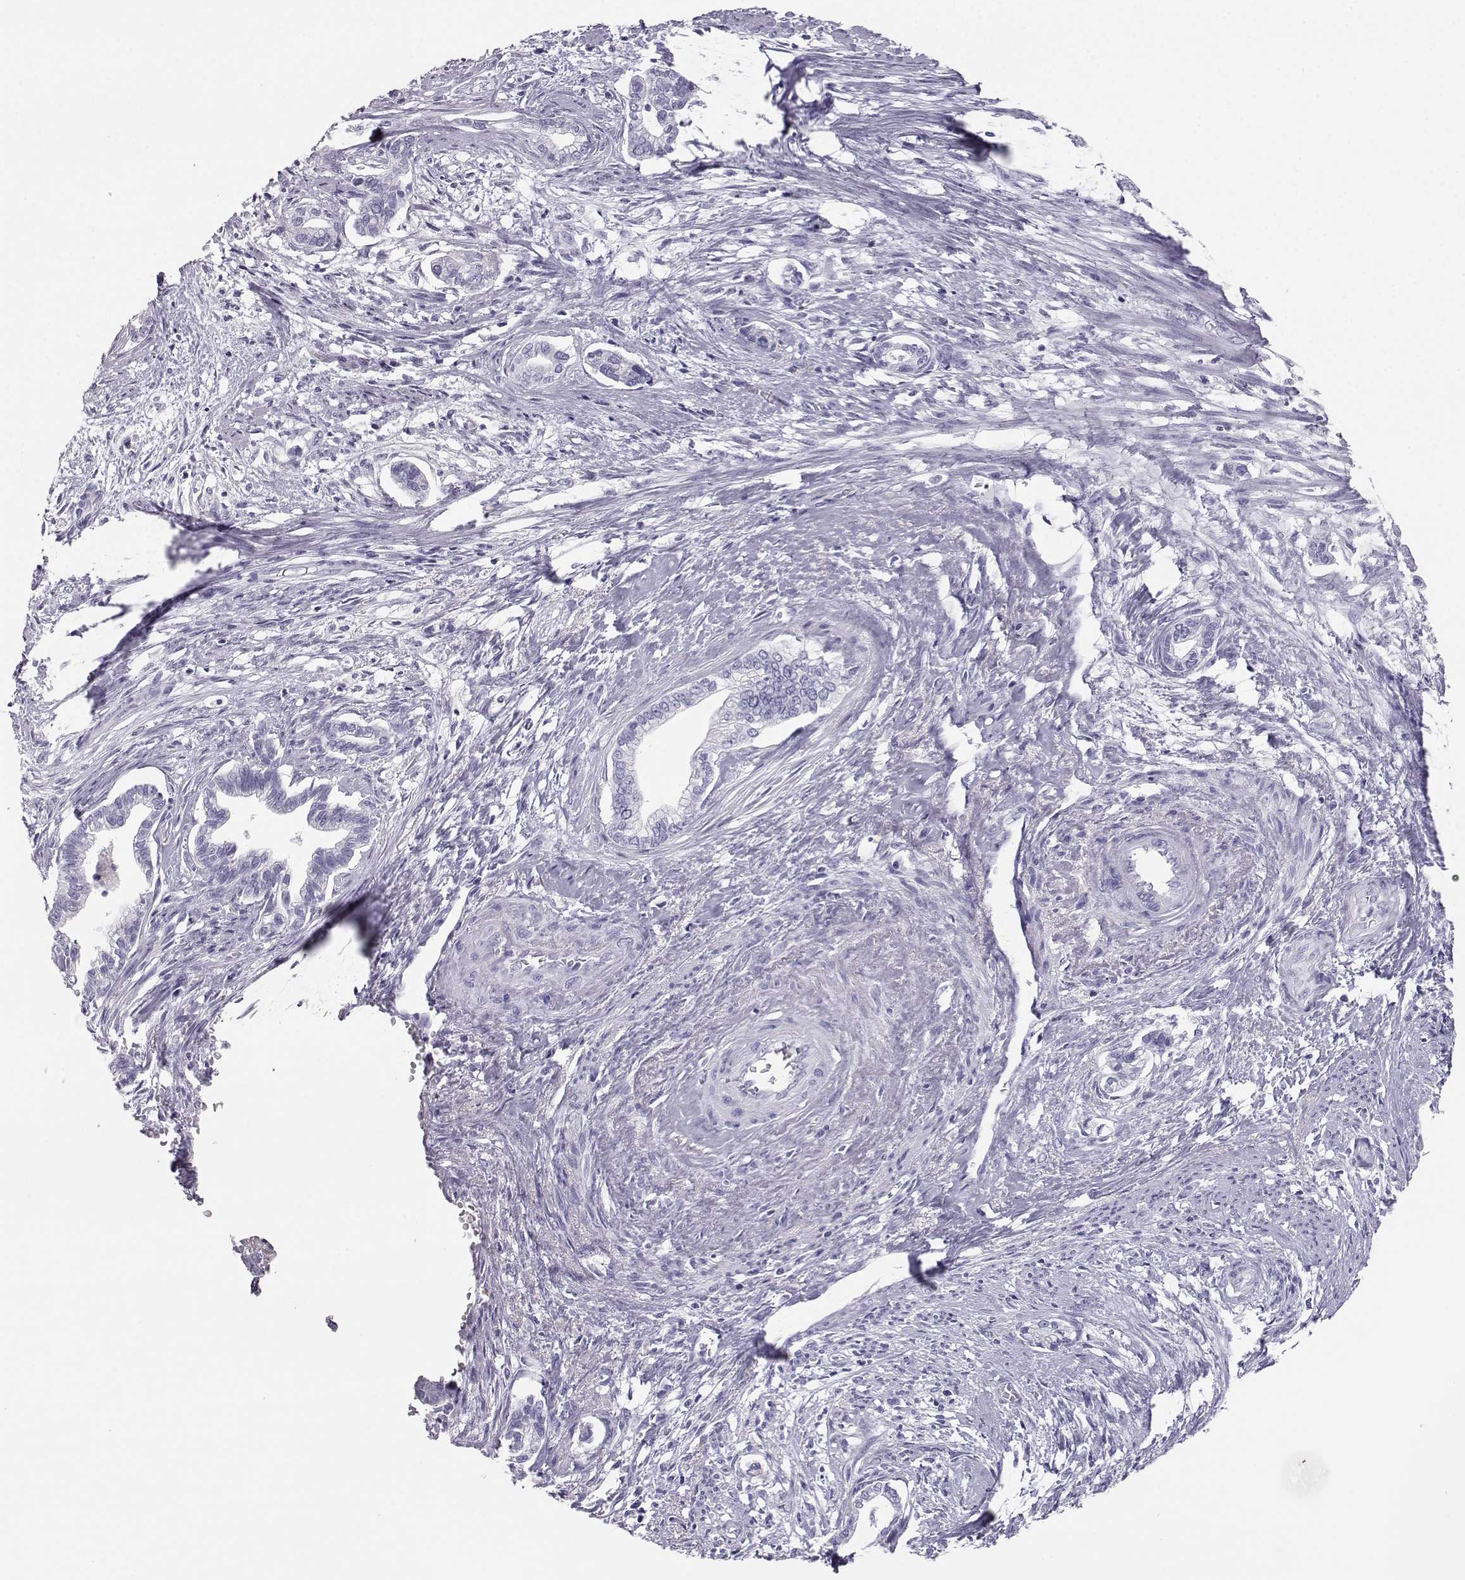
{"staining": {"intensity": "negative", "quantity": "none", "location": "none"}, "tissue": "cervical cancer", "cell_type": "Tumor cells", "image_type": "cancer", "snomed": [{"axis": "morphology", "description": "Adenocarcinoma, NOS"}, {"axis": "topography", "description": "Cervix"}], "caption": "Immunohistochemical staining of human cervical adenocarcinoma reveals no significant positivity in tumor cells. The staining is performed using DAB brown chromogen with nuclei counter-stained in using hematoxylin.", "gene": "ITLN2", "patient": {"sex": "female", "age": 62}}